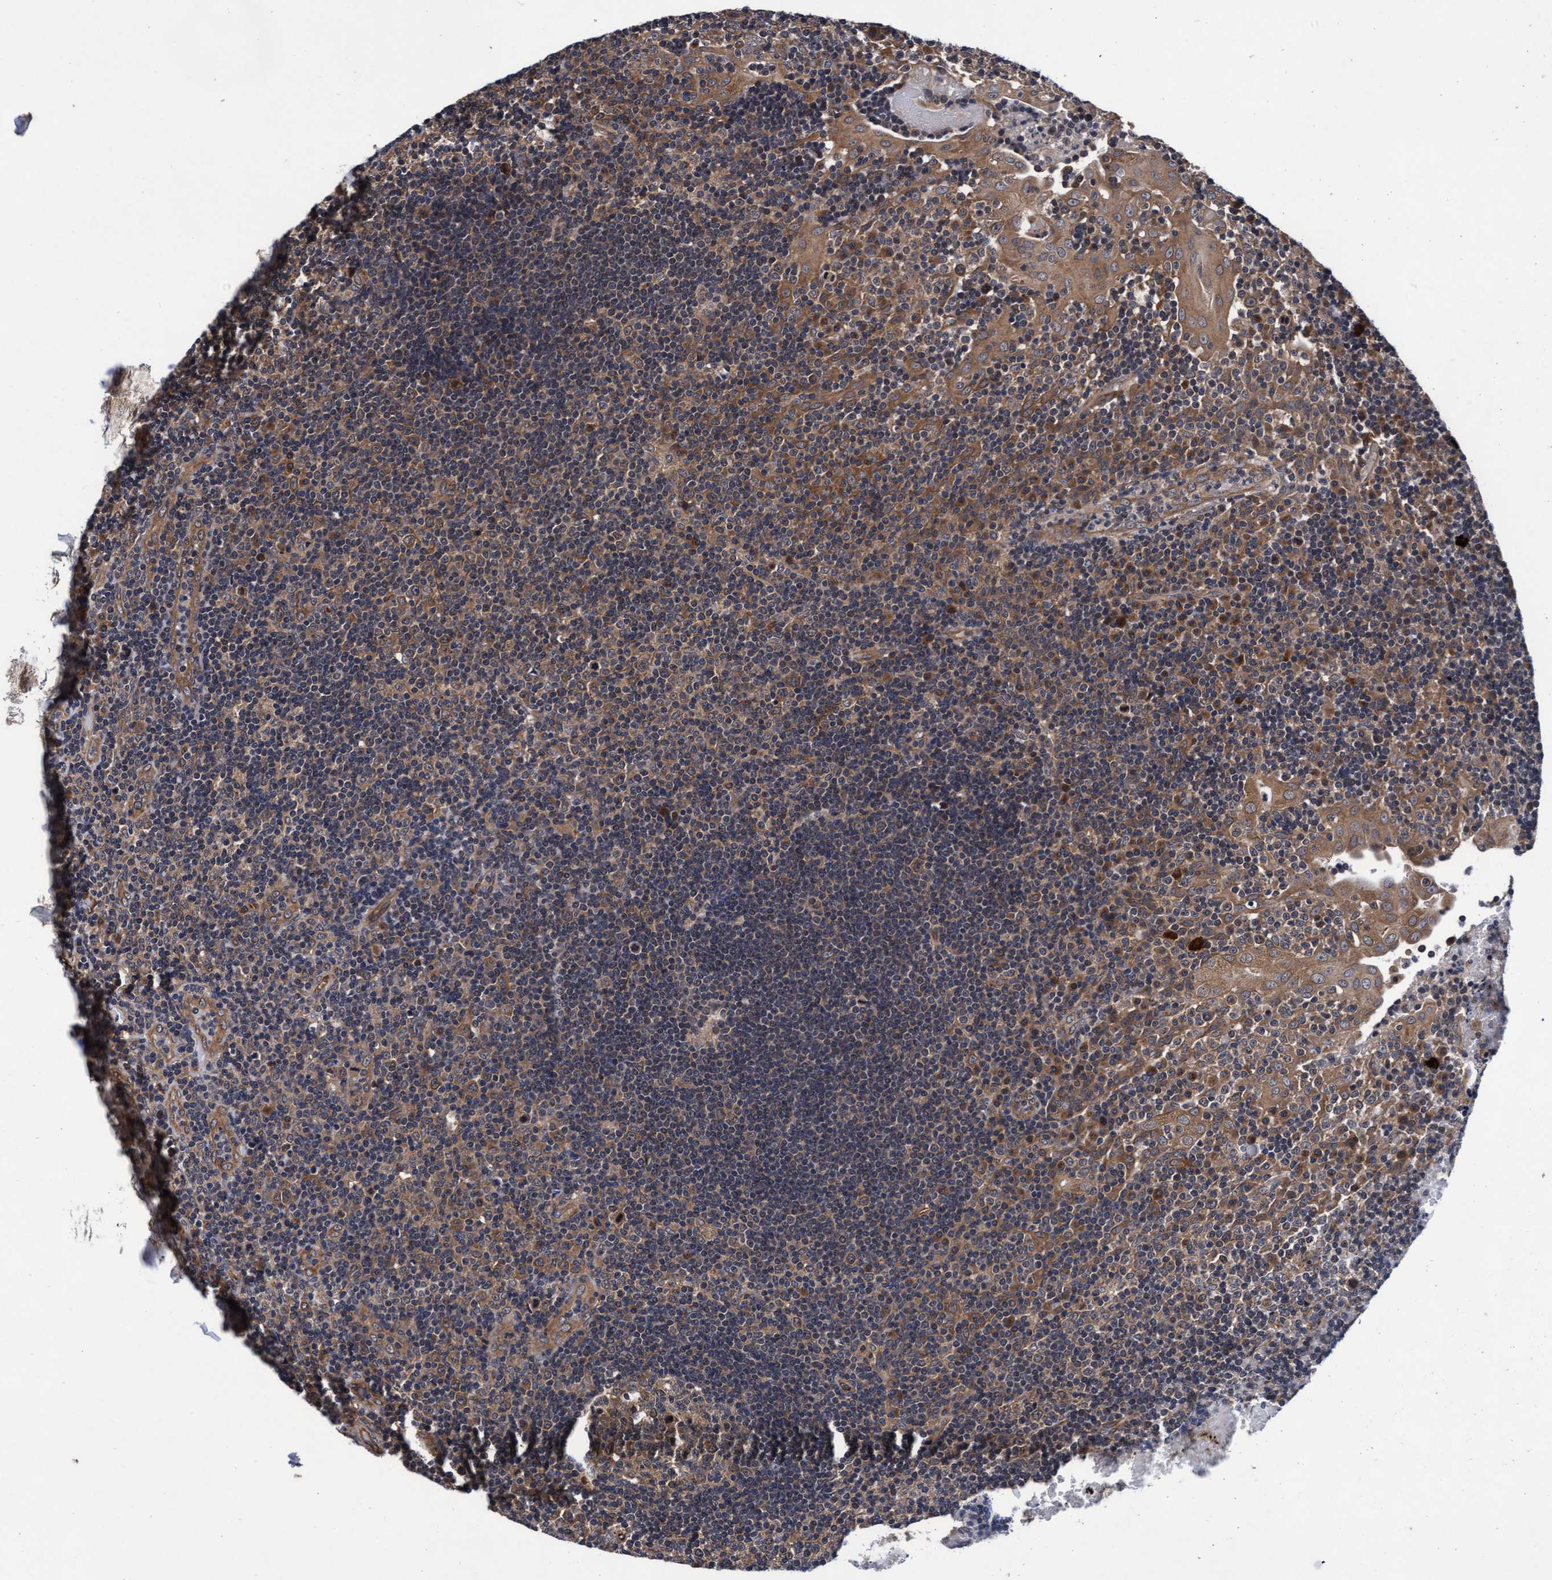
{"staining": {"intensity": "weak", "quantity": "25%-75%", "location": "cytoplasmic/membranous"}, "tissue": "tonsil", "cell_type": "Germinal center cells", "image_type": "normal", "snomed": [{"axis": "morphology", "description": "Normal tissue, NOS"}, {"axis": "topography", "description": "Tonsil"}], "caption": "Immunohistochemistry (IHC) (DAB (3,3'-diaminobenzidine)) staining of normal tonsil displays weak cytoplasmic/membranous protein expression in about 25%-75% of germinal center cells. (DAB (3,3'-diaminobenzidine) IHC, brown staining for protein, blue staining for nuclei).", "gene": "EFCAB13", "patient": {"sex": "female", "age": 40}}